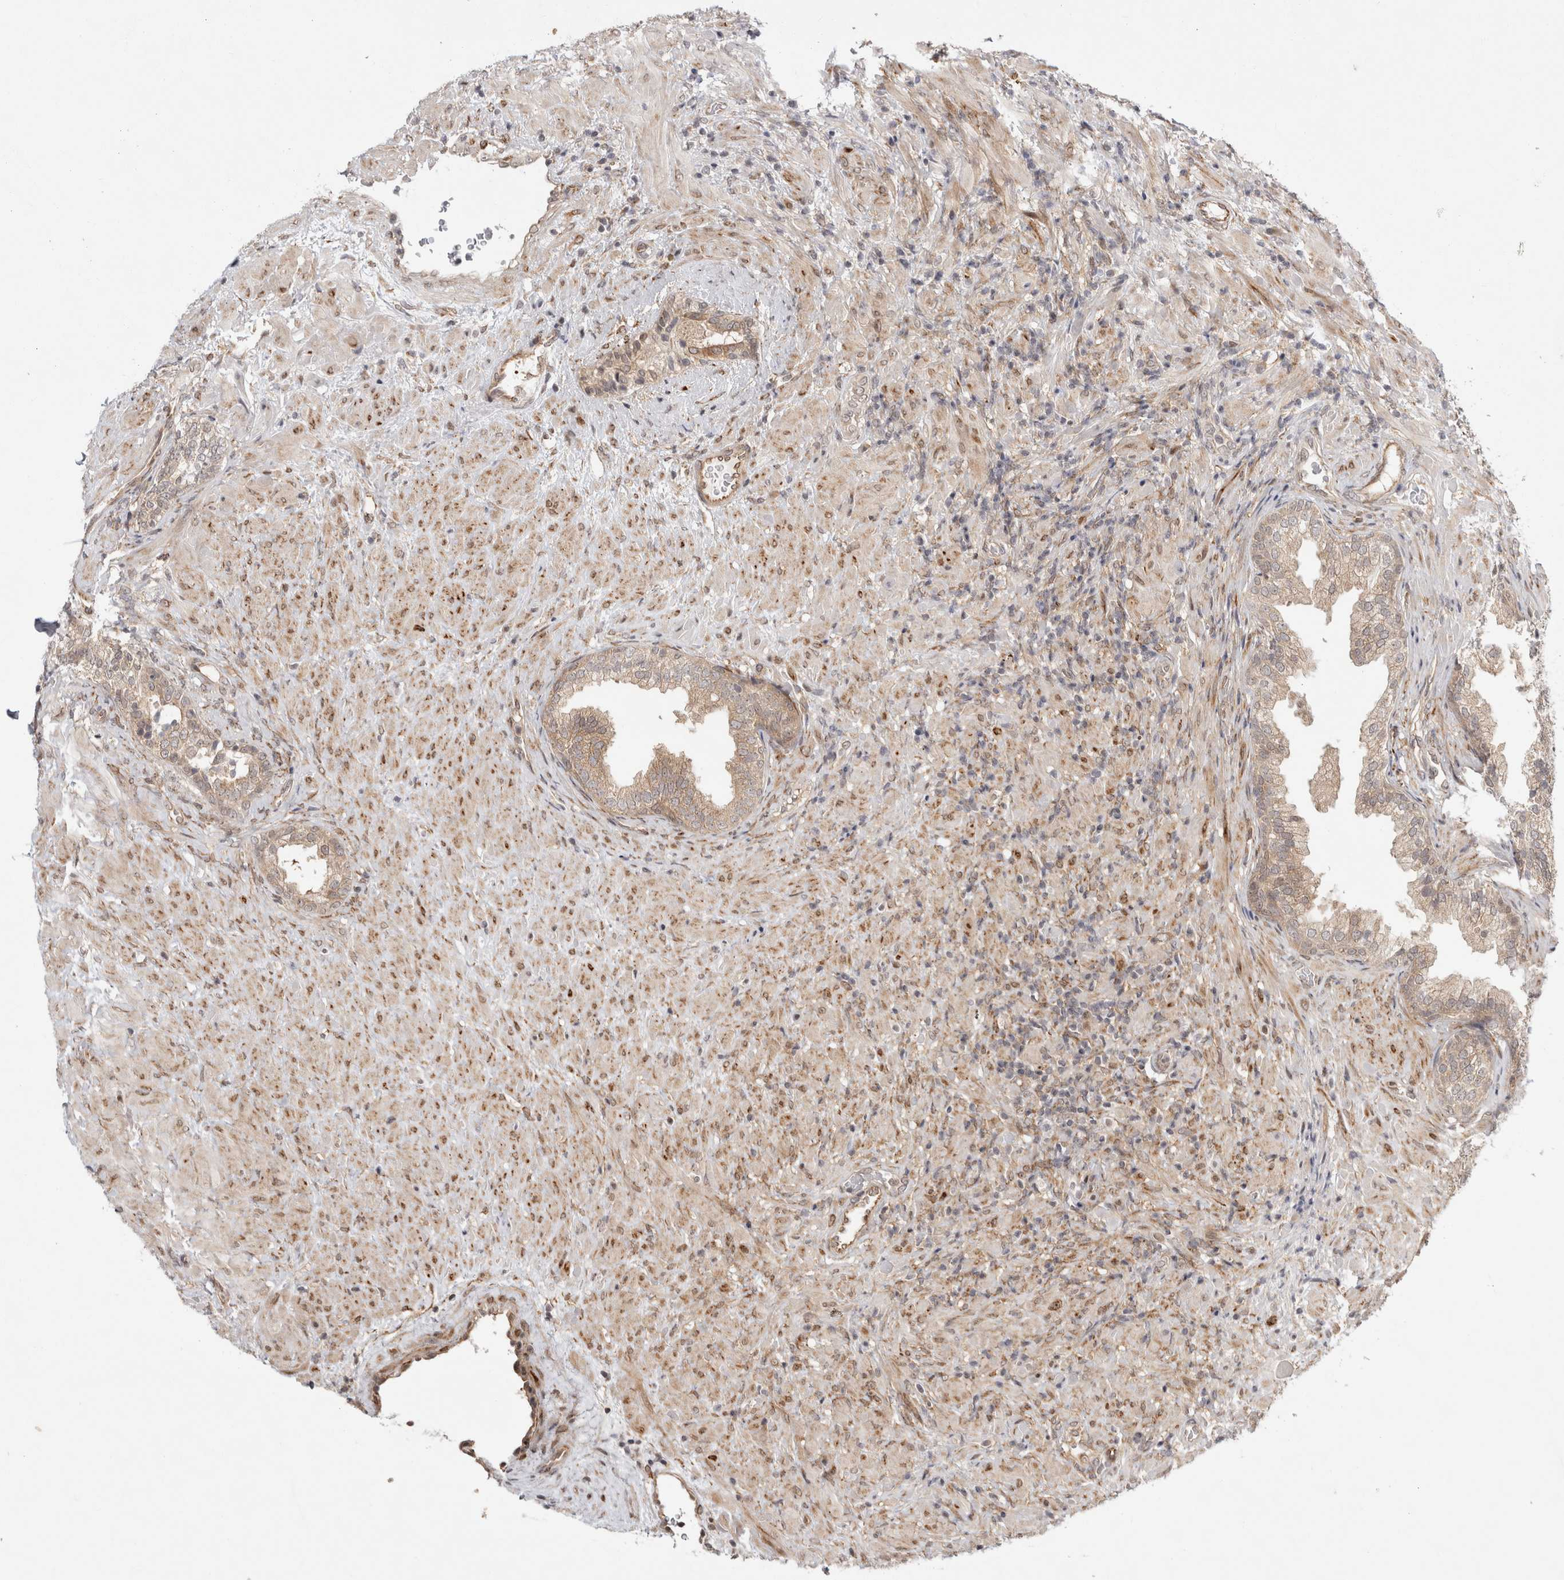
{"staining": {"intensity": "weak", "quantity": "<25%", "location": "cytoplasmic/membranous,nuclear"}, "tissue": "prostate", "cell_type": "Glandular cells", "image_type": "normal", "snomed": [{"axis": "morphology", "description": "Normal tissue, NOS"}, {"axis": "topography", "description": "Prostate"}], "caption": "This is an immunohistochemistry histopathology image of unremarkable human prostate. There is no expression in glandular cells.", "gene": "ZNF318", "patient": {"sex": "male", "age": 76}}